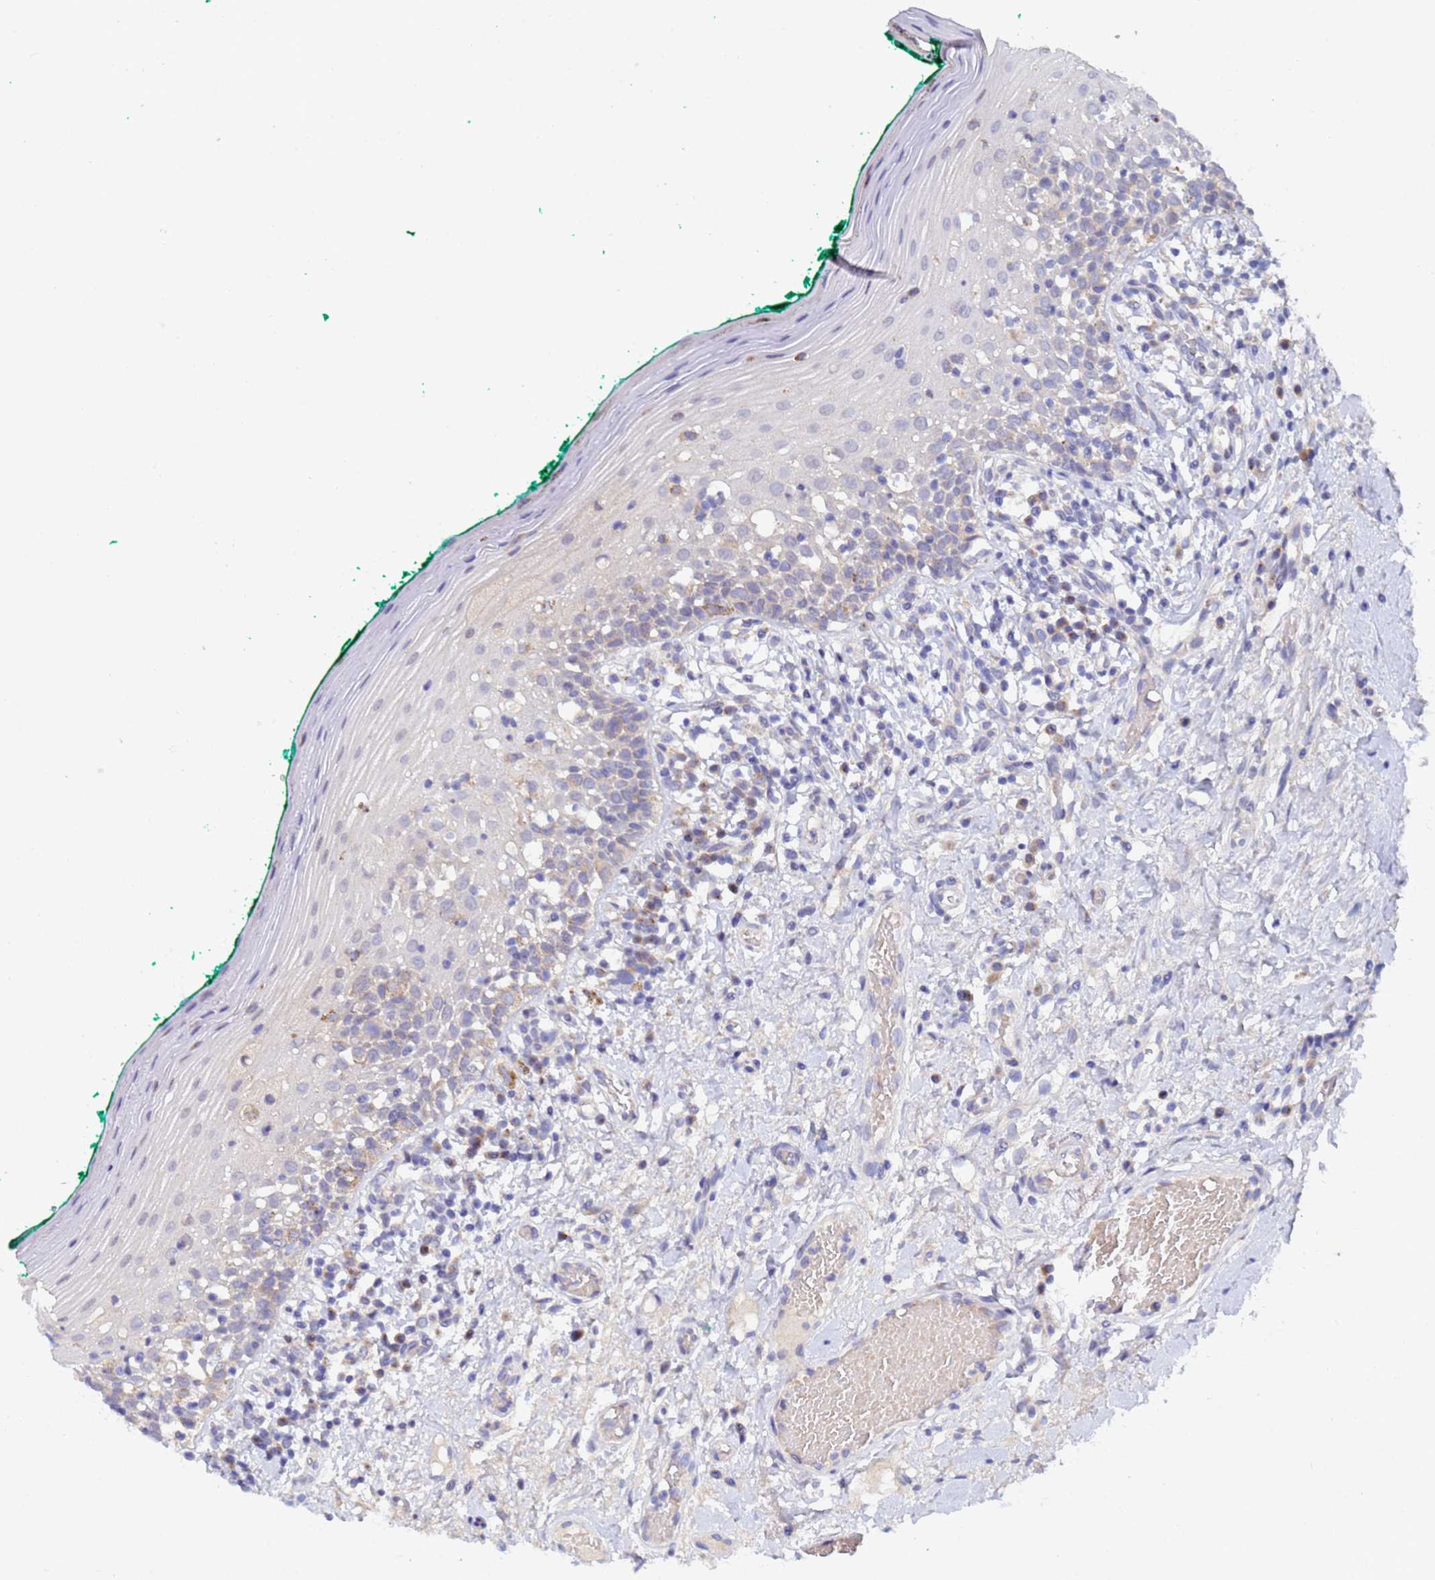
{"staining": {"intensity": "weak", "quantity": "<25%", "location": "cytoplasmic/membranous"}, "tissue": "oral mucosa", "cell_type": "Squamous epithelial cells", "image_type": "normal", "snomed": [{"axis": "morphology", "description": "Normal tissue, NOS"}, {"axis": "topography", "description": "Oral tissue"}], "caption": "An IHC micrograph of unremarkable oral mucosa is shown. There is no staining in squamous epithelial cells of oral mucosa.", "gene": "IHO1", "patient": {"sex": "female", "age": 83}}